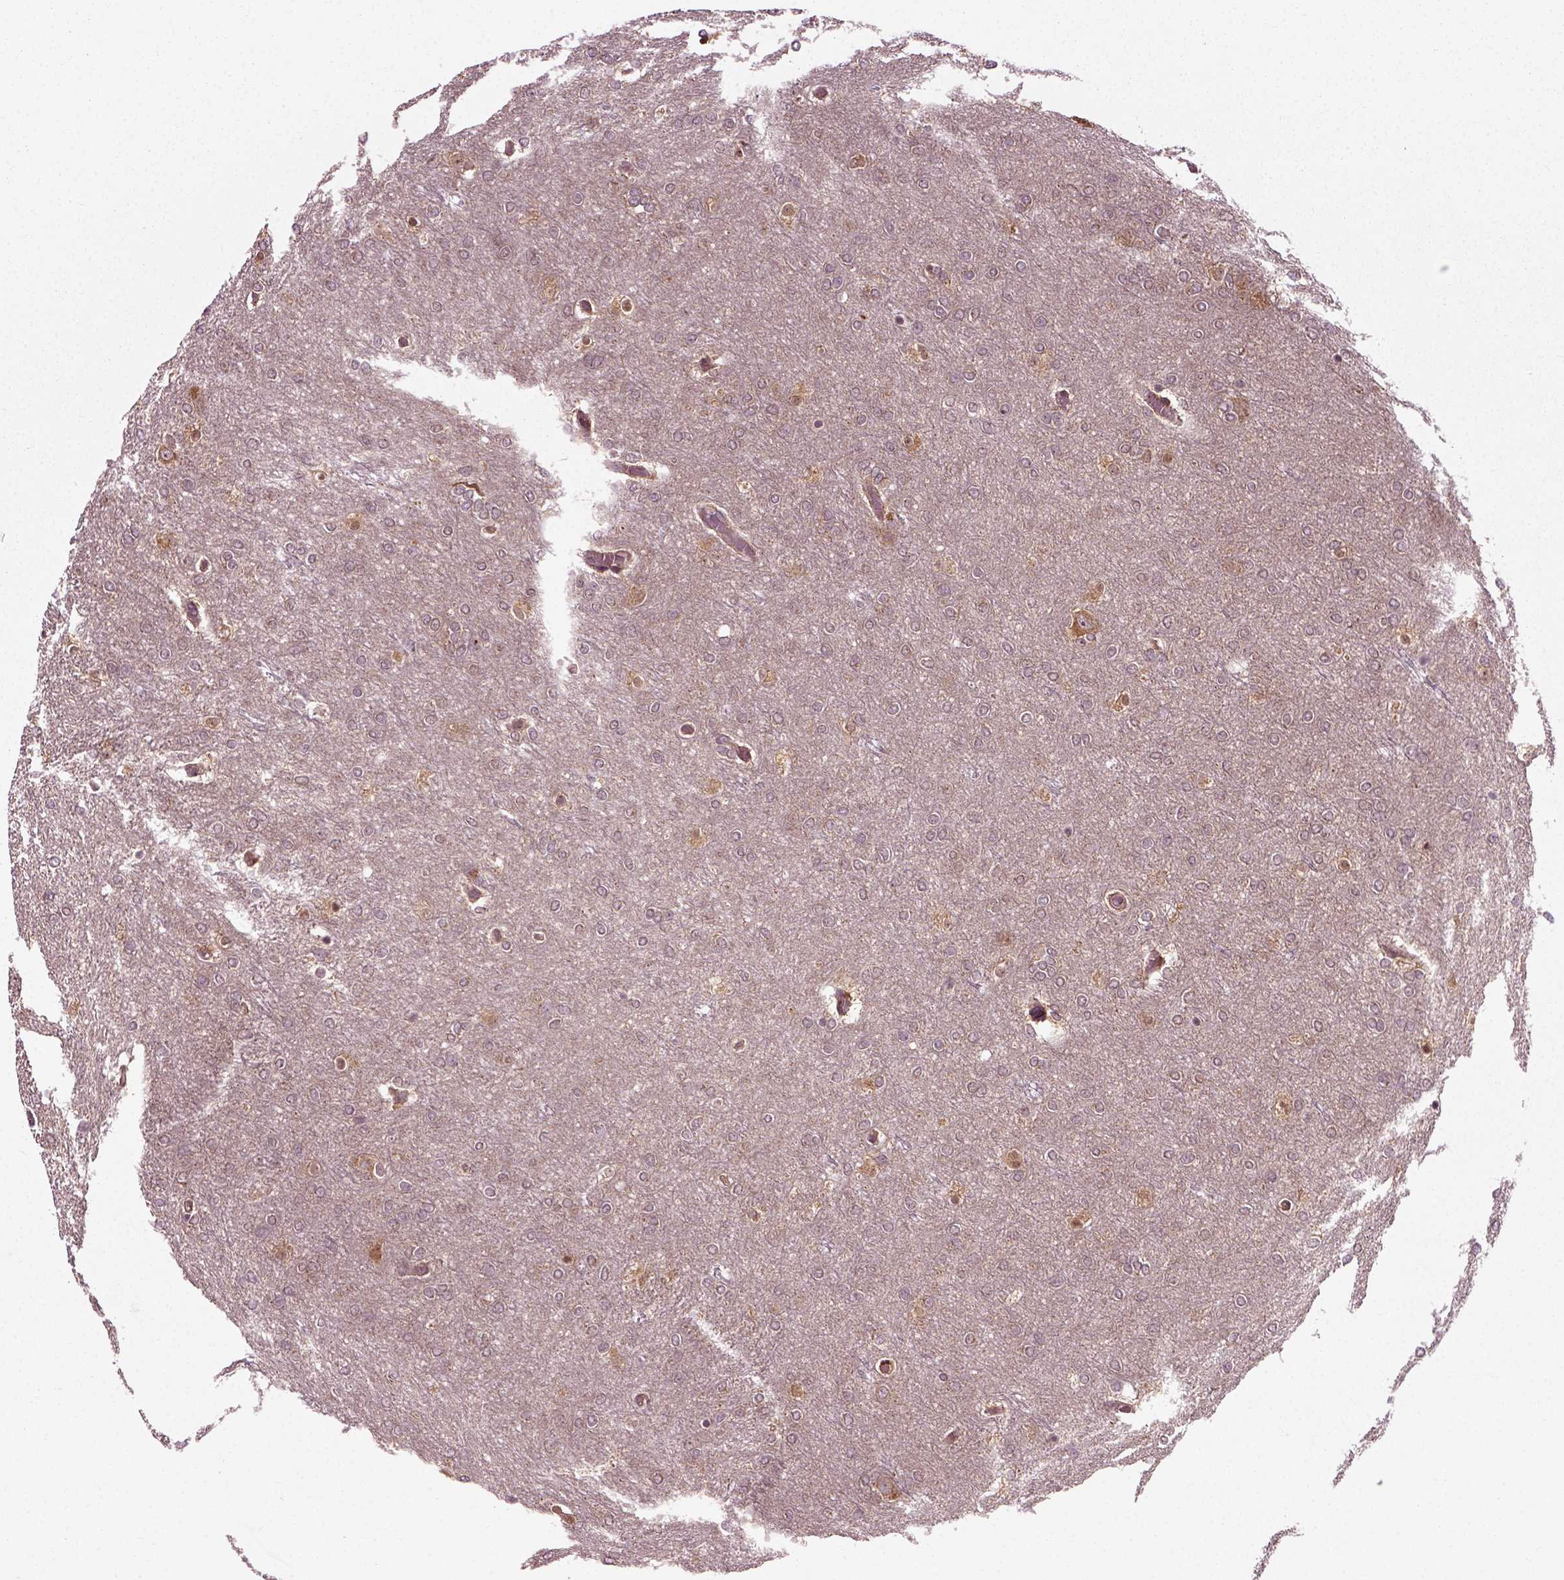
{"staining": {"intensity": "negative", "quantity": "none", "location": "none"}, "tissue": "glioma", "cell_type": "Tumor cells", "image_type": "cancer", "snomed": [{"axis": "morphology", "description": "Glioma, malignant, High grade"}, {"axis": "topography", "description": "Brain"}], "caption": "Immunohistochemistry (IHC) histopathology image of human malignant glioma (high-grade) stained for a protein (brown), which exhibits no positivity in tumor cells. (DAB (3,3'-diaminobenzidine) immunohistochemistry (IHC) visualized using brightfield microscopy, high magnification).", "gene": "PLCD3", "patient": {"sex": "female", "age": 61}}